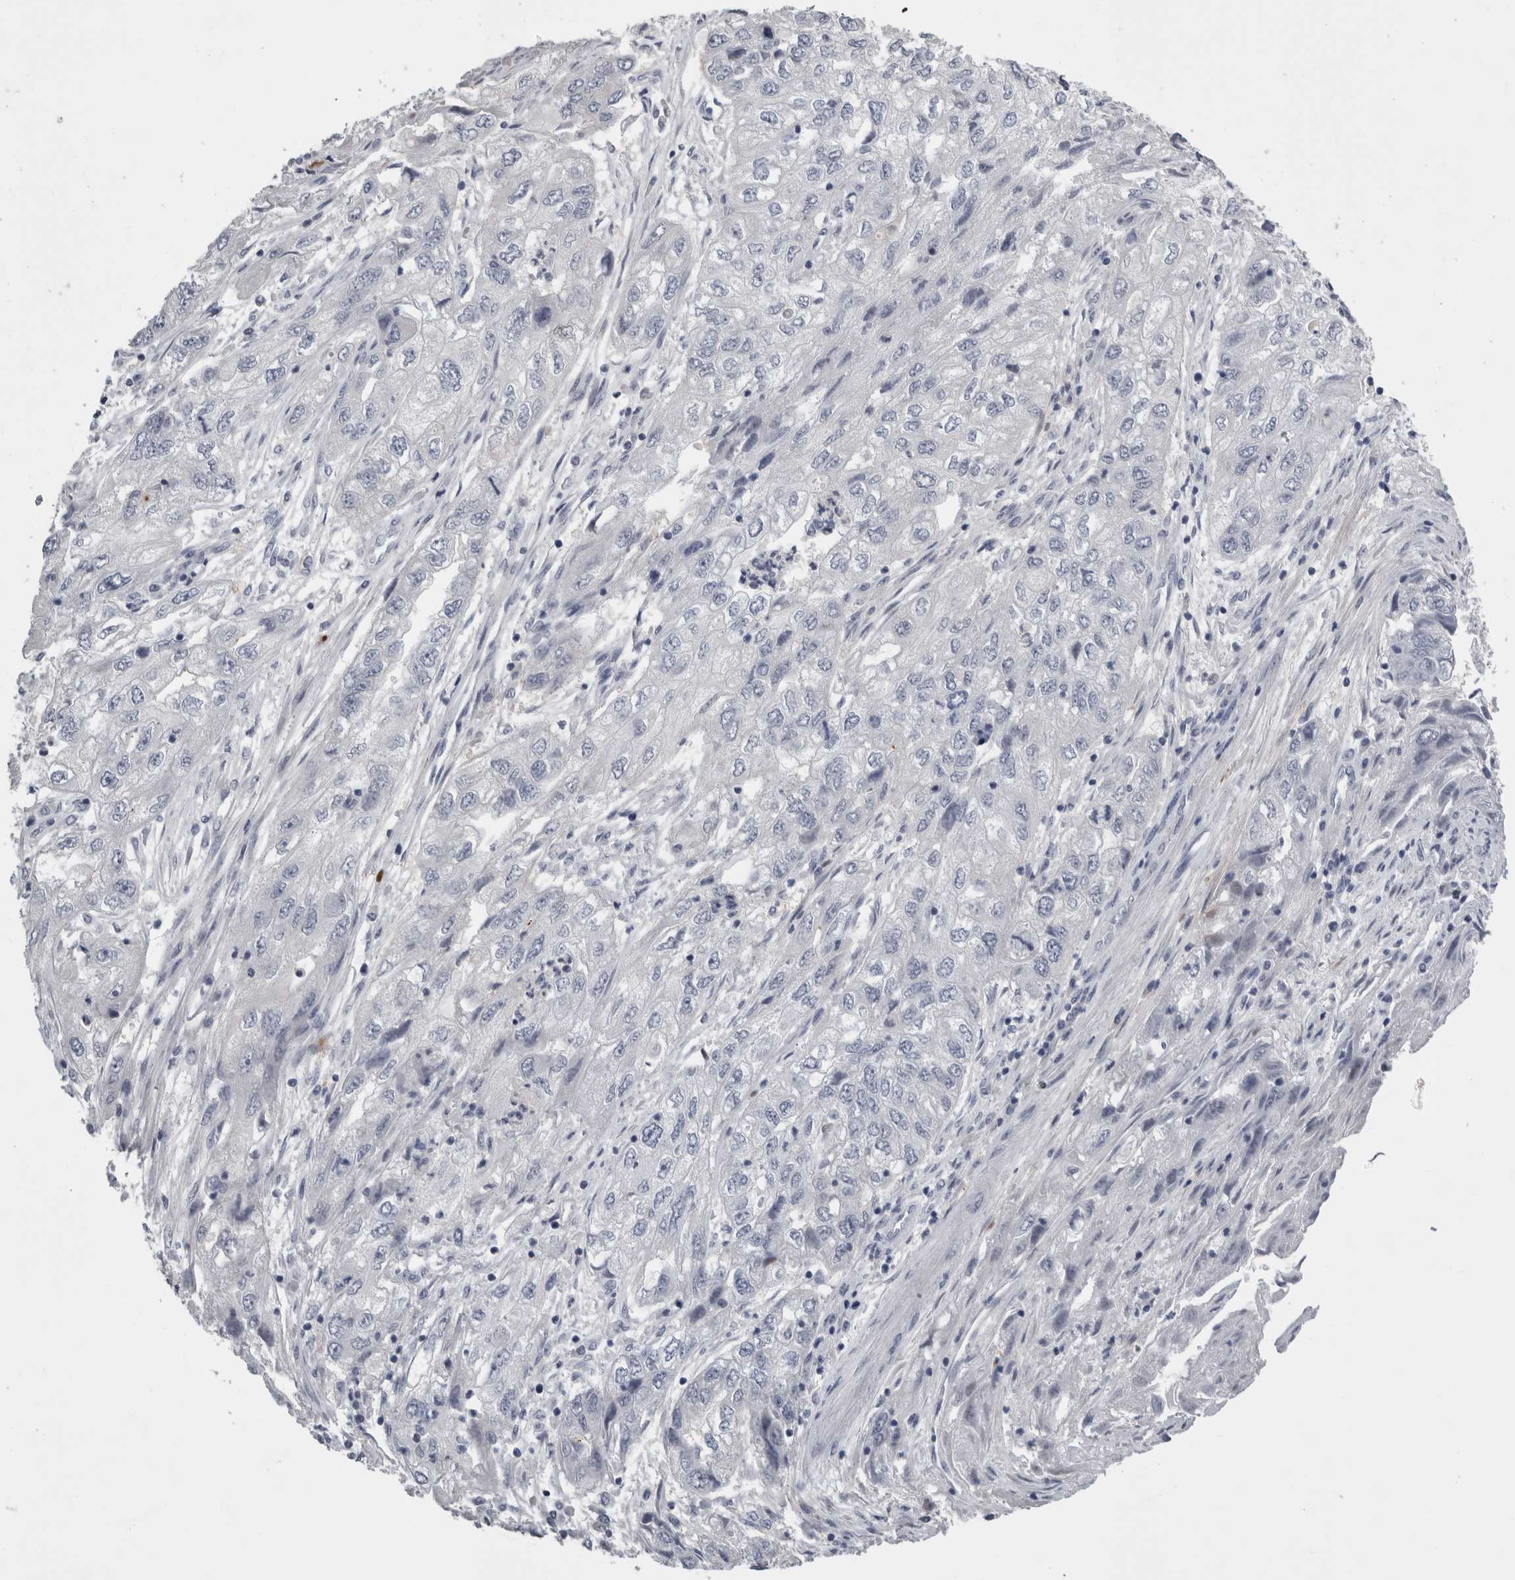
{"staining": {"intensity": "negative", "quantity": "none", "location": "none"}, "tissue": "endometrial cancer", "cell_type": "Tumor cells", "image_type": "cancer", "snomed": [{"axis": "morphology", "description": "Adenocarcinoma, NOS"}, {"axis": "topography", "description": "Endometrium"}], "caption": "Immunohistochemistry (IHC) image of neoplastic tissue: human endometrial cancer (adenocarcinoma) stained with DAB (3,3'-diaminobenzidine) exhibits no significant protein staining in tumor cells.", "gene": "TCAP", "patient": {"sex": "female", "age": 49}}